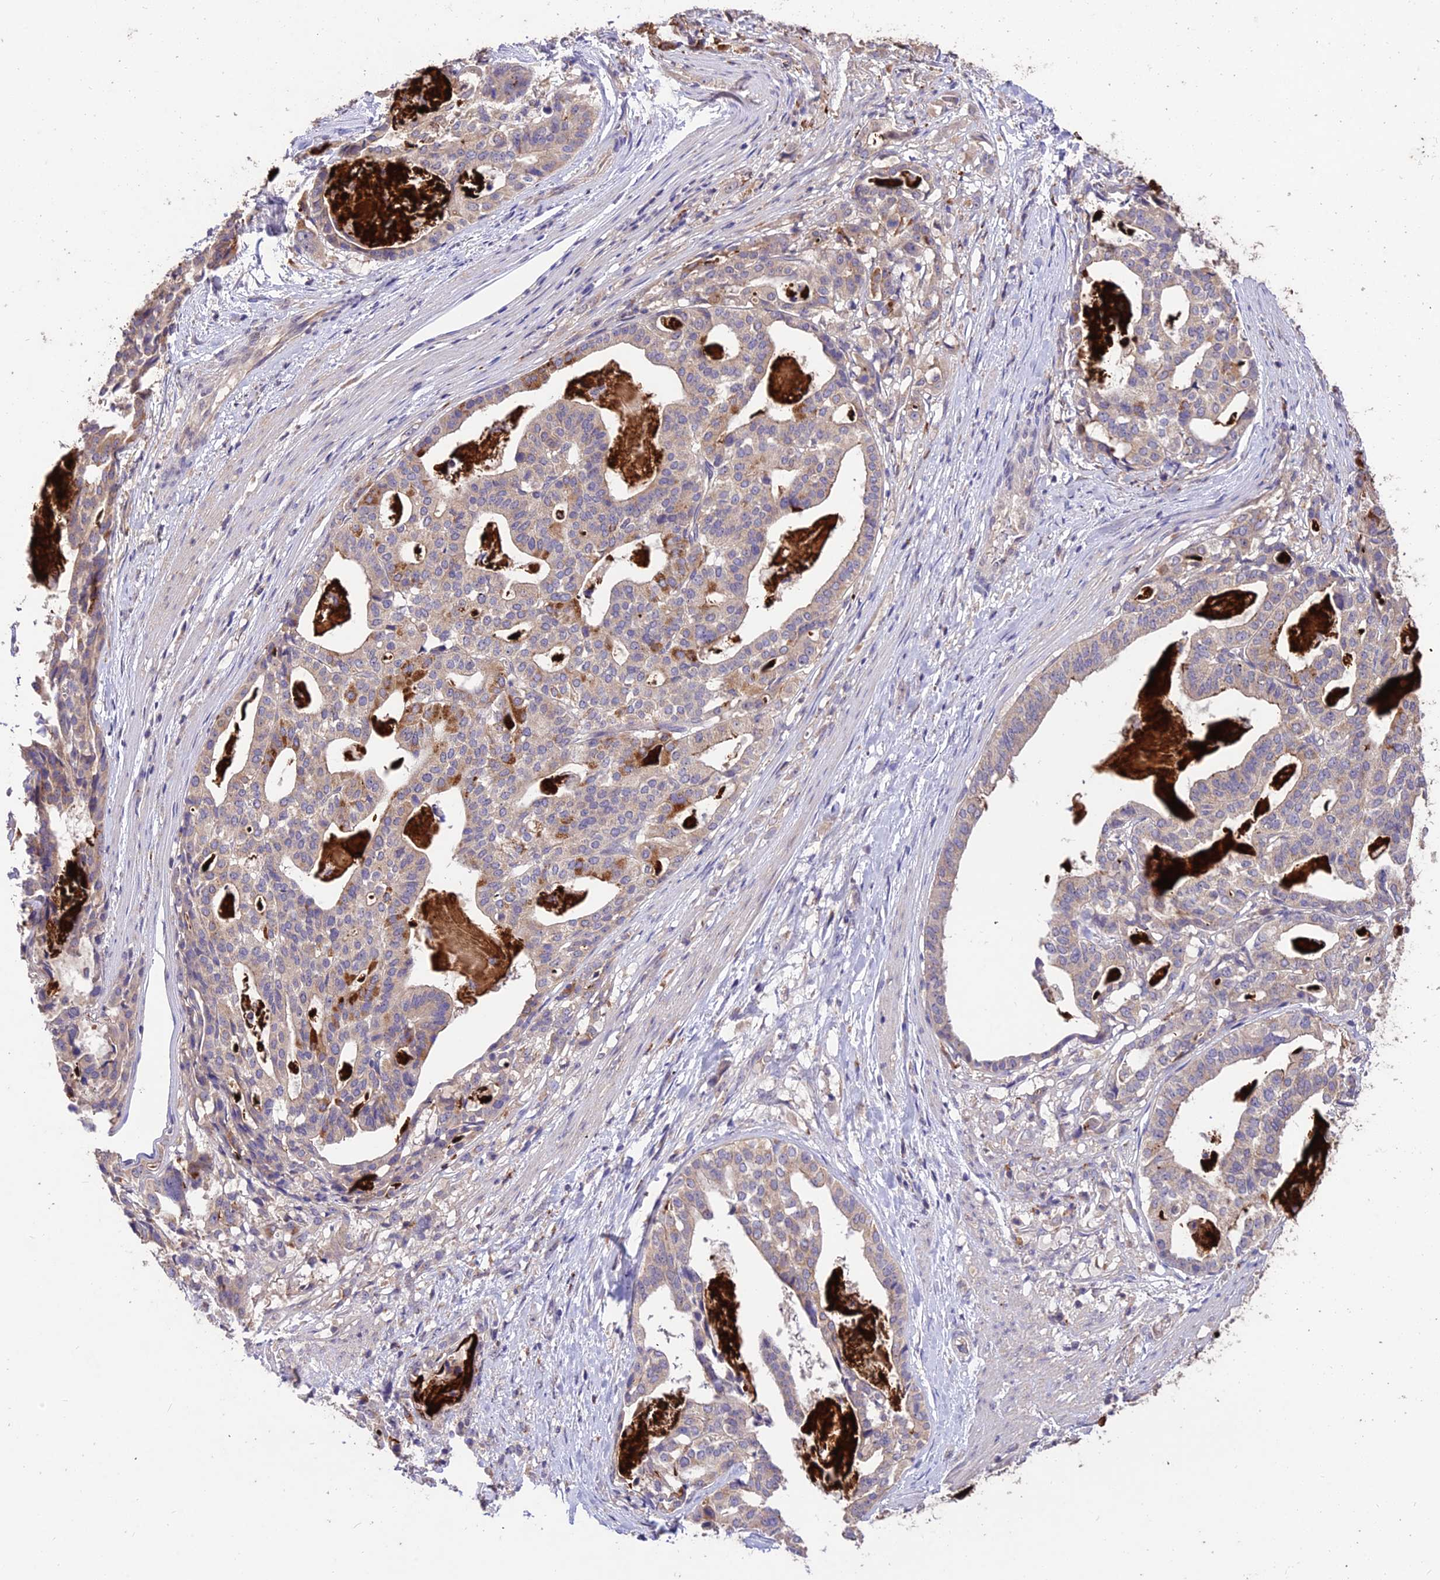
{"staining": {"intensity": "moderate", "quantity": "<25%", "location": "cytoplasmic/membranous"}, "tissue": "stomach cancer", "cell_type": "Tumor cells", "image_type": "cancer", "snomed": [{"axis": "morphology", "description": "Adenocarcinoma, NOS"}, {"axis": "topography", "description": "Stomach"}], "caption": "Human stomach cancer stained with a protein marker exhibits moderate staining in tumor cells.", "gene": "SDHD", "patient": {"sex": "male", "age": 48}}